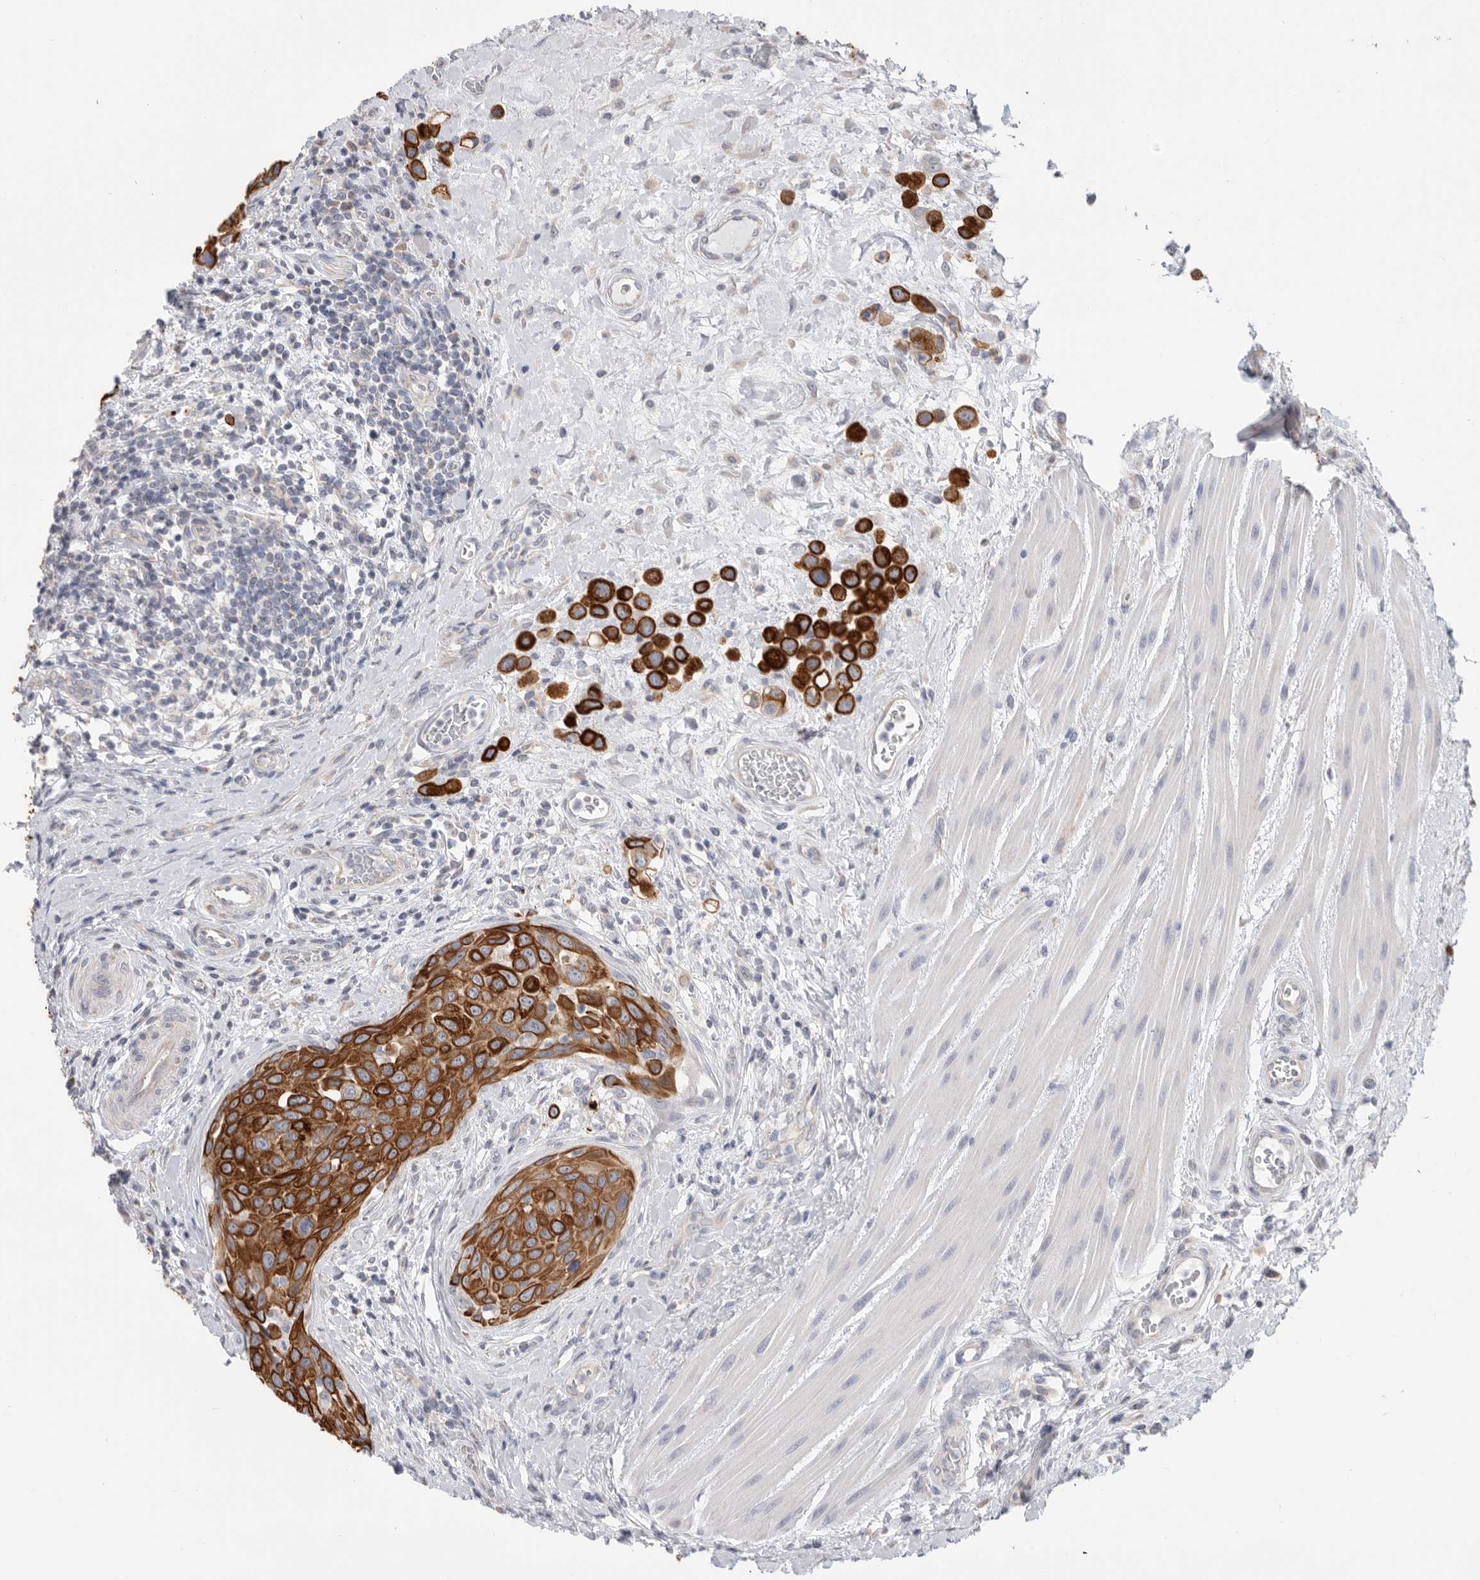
{"staining": {"intensity": "strong", "quantity": ">75%", "location": "cytoplasmic/membranous"}, "tissue": "urothelial cancer", "cell_type": "Tumor cells", "image_type": "cancer", "snomed": [{"axis": "morphology", "description": "Urothelial carcinoma, High grade"}, {"axis": "topography", "description": "Urinary bladder"}], "caption": "DAB immunohistochemical staining of human high-grade urothelial carcinoma shows strong cytoplasmic/membranous protein positivity in approximately >75% of tumor cells.", "gene": "MTFR1L", "patient": {"sex": "male", "age": 50}}